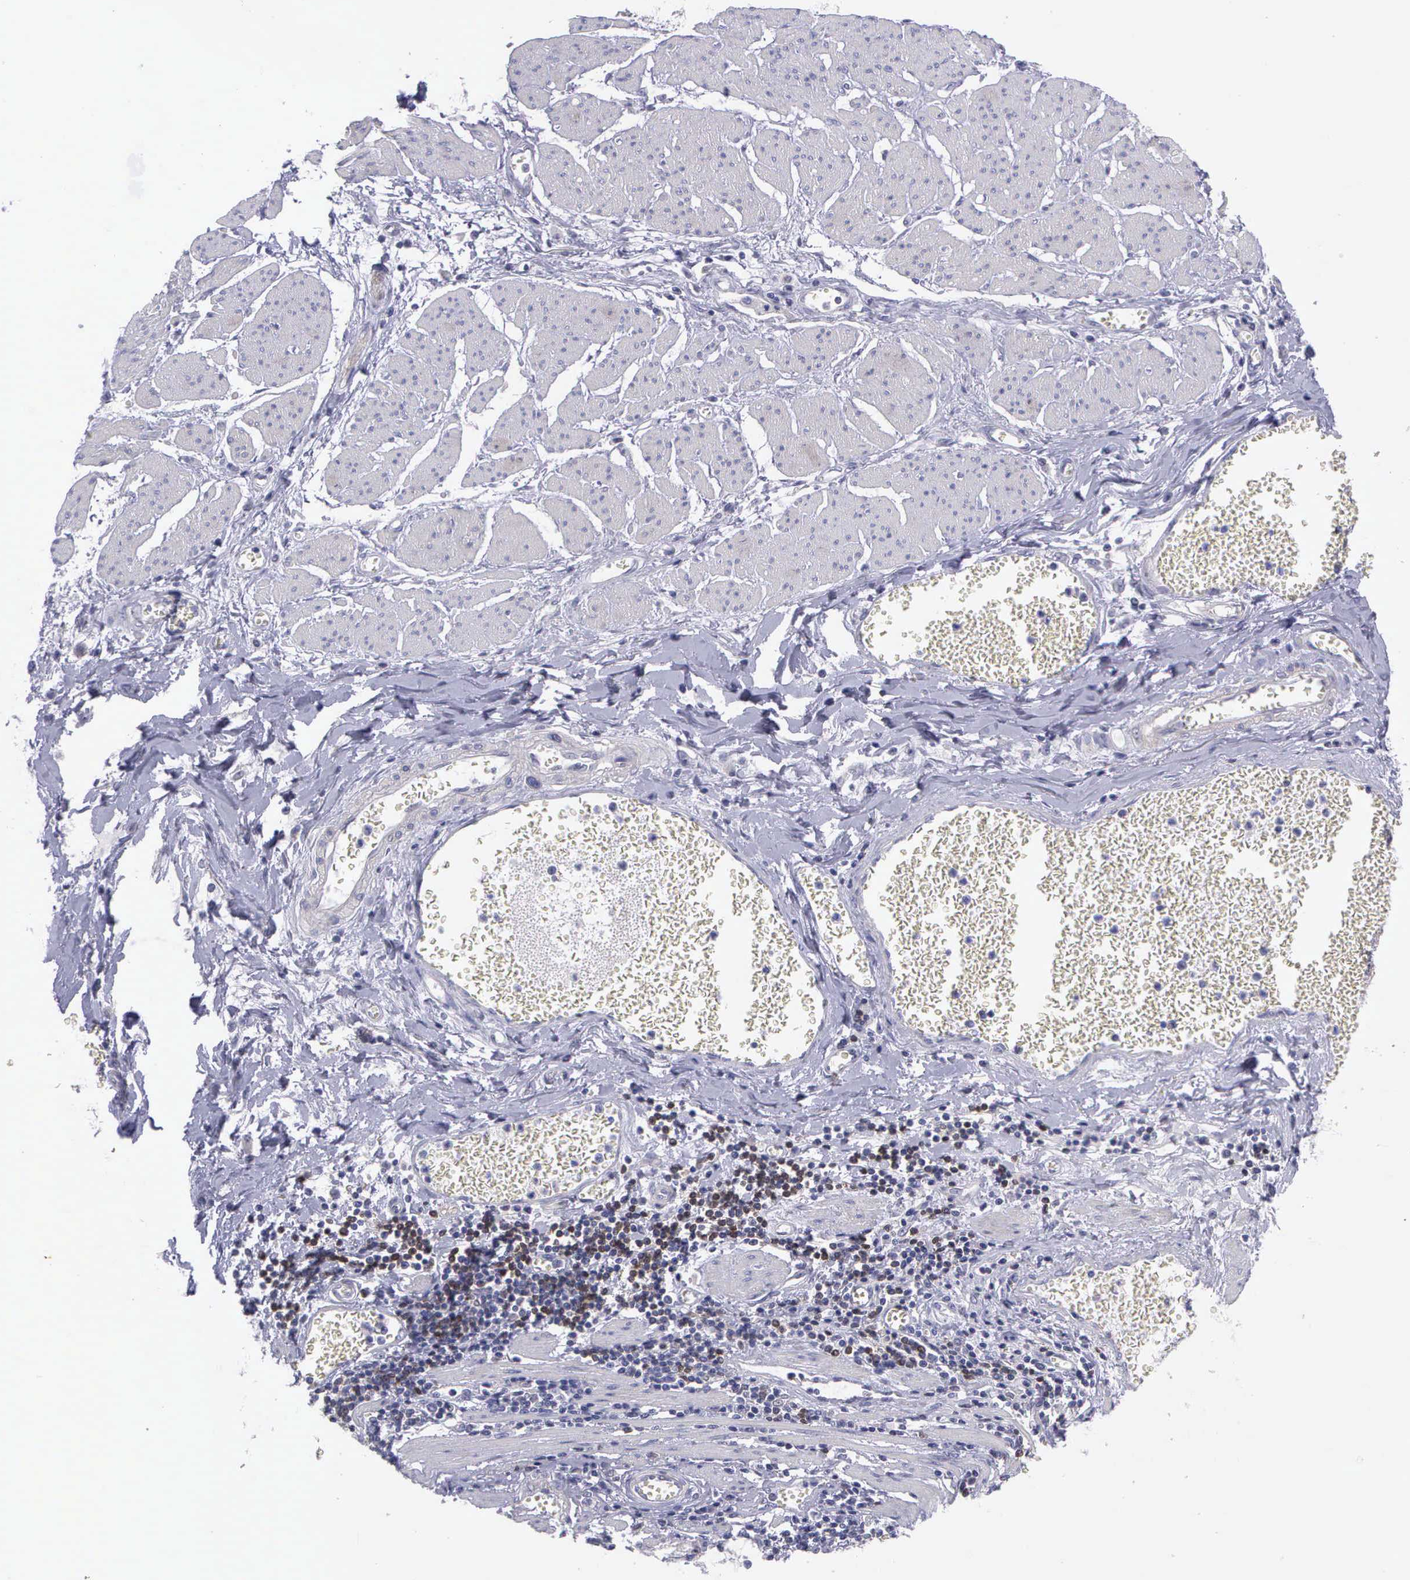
{"staining": {"intensity": "negative", "quantity": "none", "location": "none"}, "tissue": "stomach cancer", "cell_type": "Tumor cells", "image_type": "cancer", "snomed": [{"axis": "morphology", "description": "Adenocarcinoma, NOS"}, {"axis": "topography", "description": "Stomach"}], "caption": "DAB (3,3'-diaminobenzidine) immunohistochemical staining of human stomach cancer demonstrates no significant staining in tumor cells.", "gene": "MICAL3", "patient": {"sex": "male", "age": 72}}